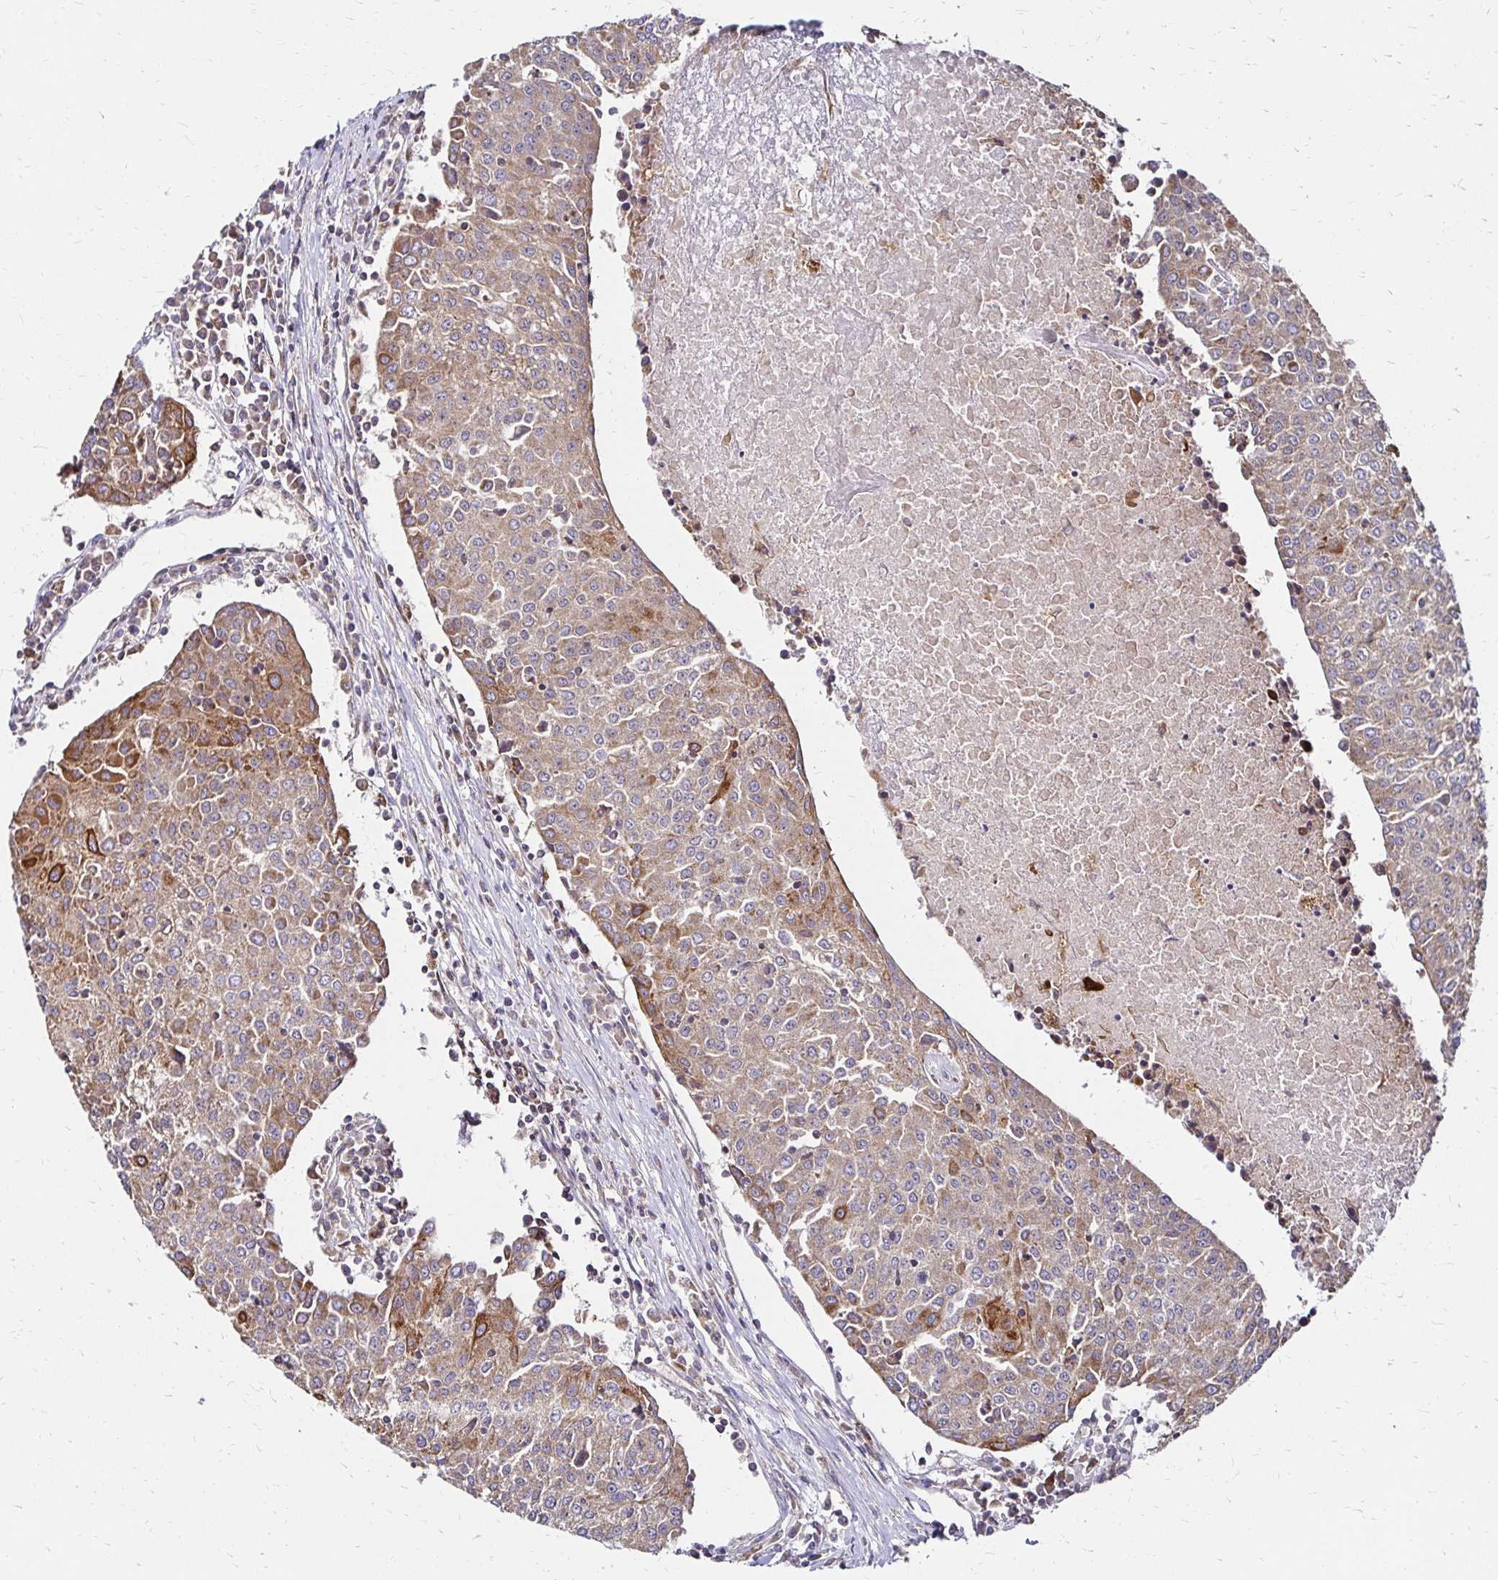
{"staining": {"intensity": "strong", "quantity": "25%-75%", "location": "cytoplasmic/membranous"}, "tissue": "urothelial cancer", "cell_type": "Tumor cells", "image_type": "cancer", "snomed": [{"axis": "morphology", "description": "Urothelial carcinoma, High grade"}, {"axis": "topography", "description": "Urinary bladder"}], "caption": "High-power microscopy captured an immunohistochemistry histopathology image of urothelial cancer, revealing strong cytoplasmic/membranous positivity in approximately 25%-75% of tumor cells.", "gene": "ZW10", "patient": {"sex": "female", "age": 85}}